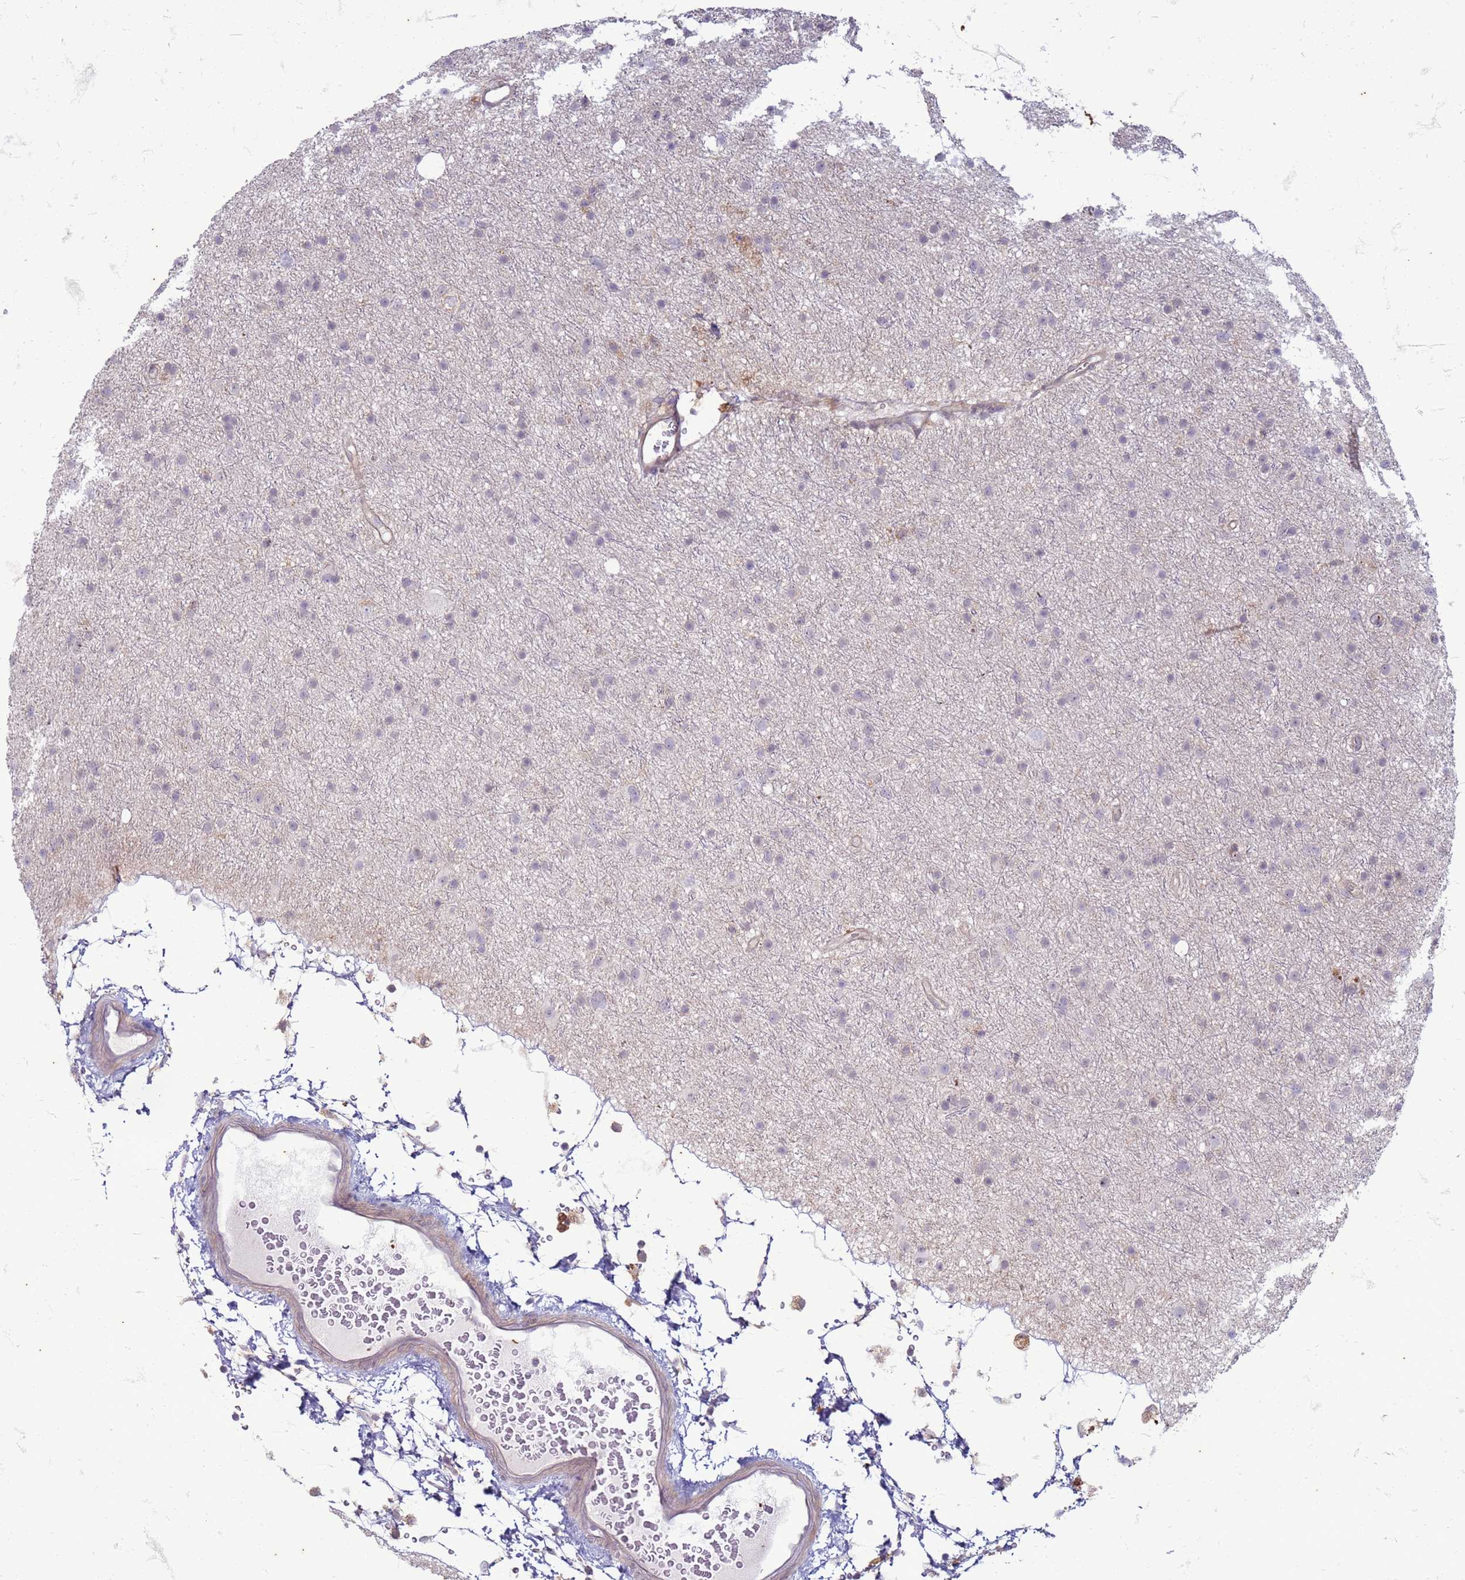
{"staining": {"intensity": "negative", "quantity": "none", "location": "none"}, "tissue": "glioma", "cell_type": "Tumor cells", "image_type": "cancer", "snomed": [{"axis": "morphology", "description": "Glioma, malignant, Low grade"}, {"axis": "topography", "description": "Cerebral cortex"}], "caption": "IHC histopathology image of neoplastic tissue: human glioma stained with DAB reveals no significant protein positivity in tumor cells.", "gene": "SLC15A3", "patient": {"sex": "female", "age": 39}}